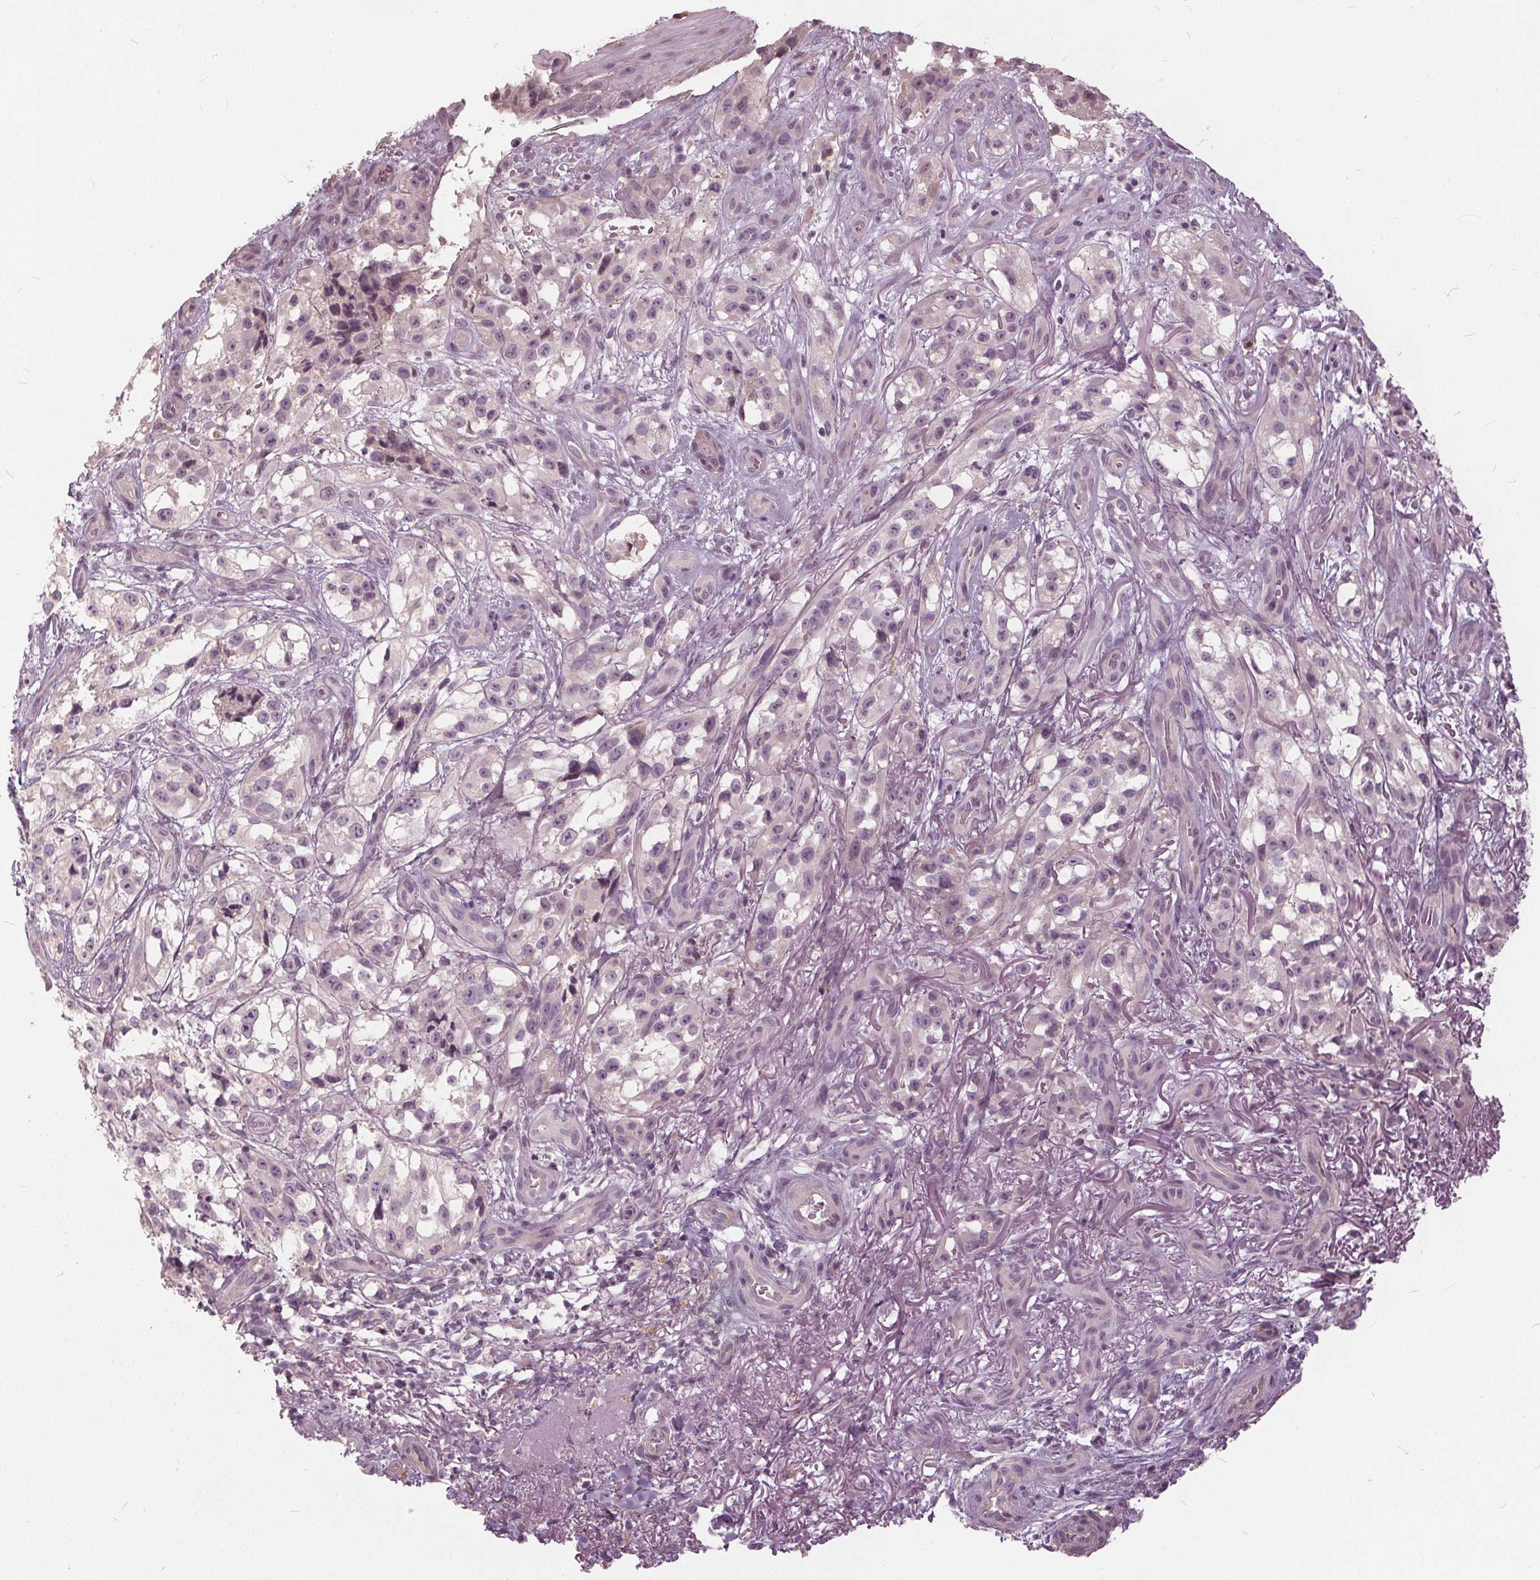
{"staining": {"intensity": "negative", "quantity": "none", "location": "none"}, "tissue": "melanoma", "cell_type": "Tumor cells", "image_type": "cancer", "snomed": [{"axis": "morphology", "description": "Malignant melanoma, NOS"}, {"axis": "topography", "description": "Skin"}], "caption": "The micrograph shows no significant expression in tumor cells of malignant melanoma.", "gene": "KLK13", "patient": {"sex": "female", "age": 85}}